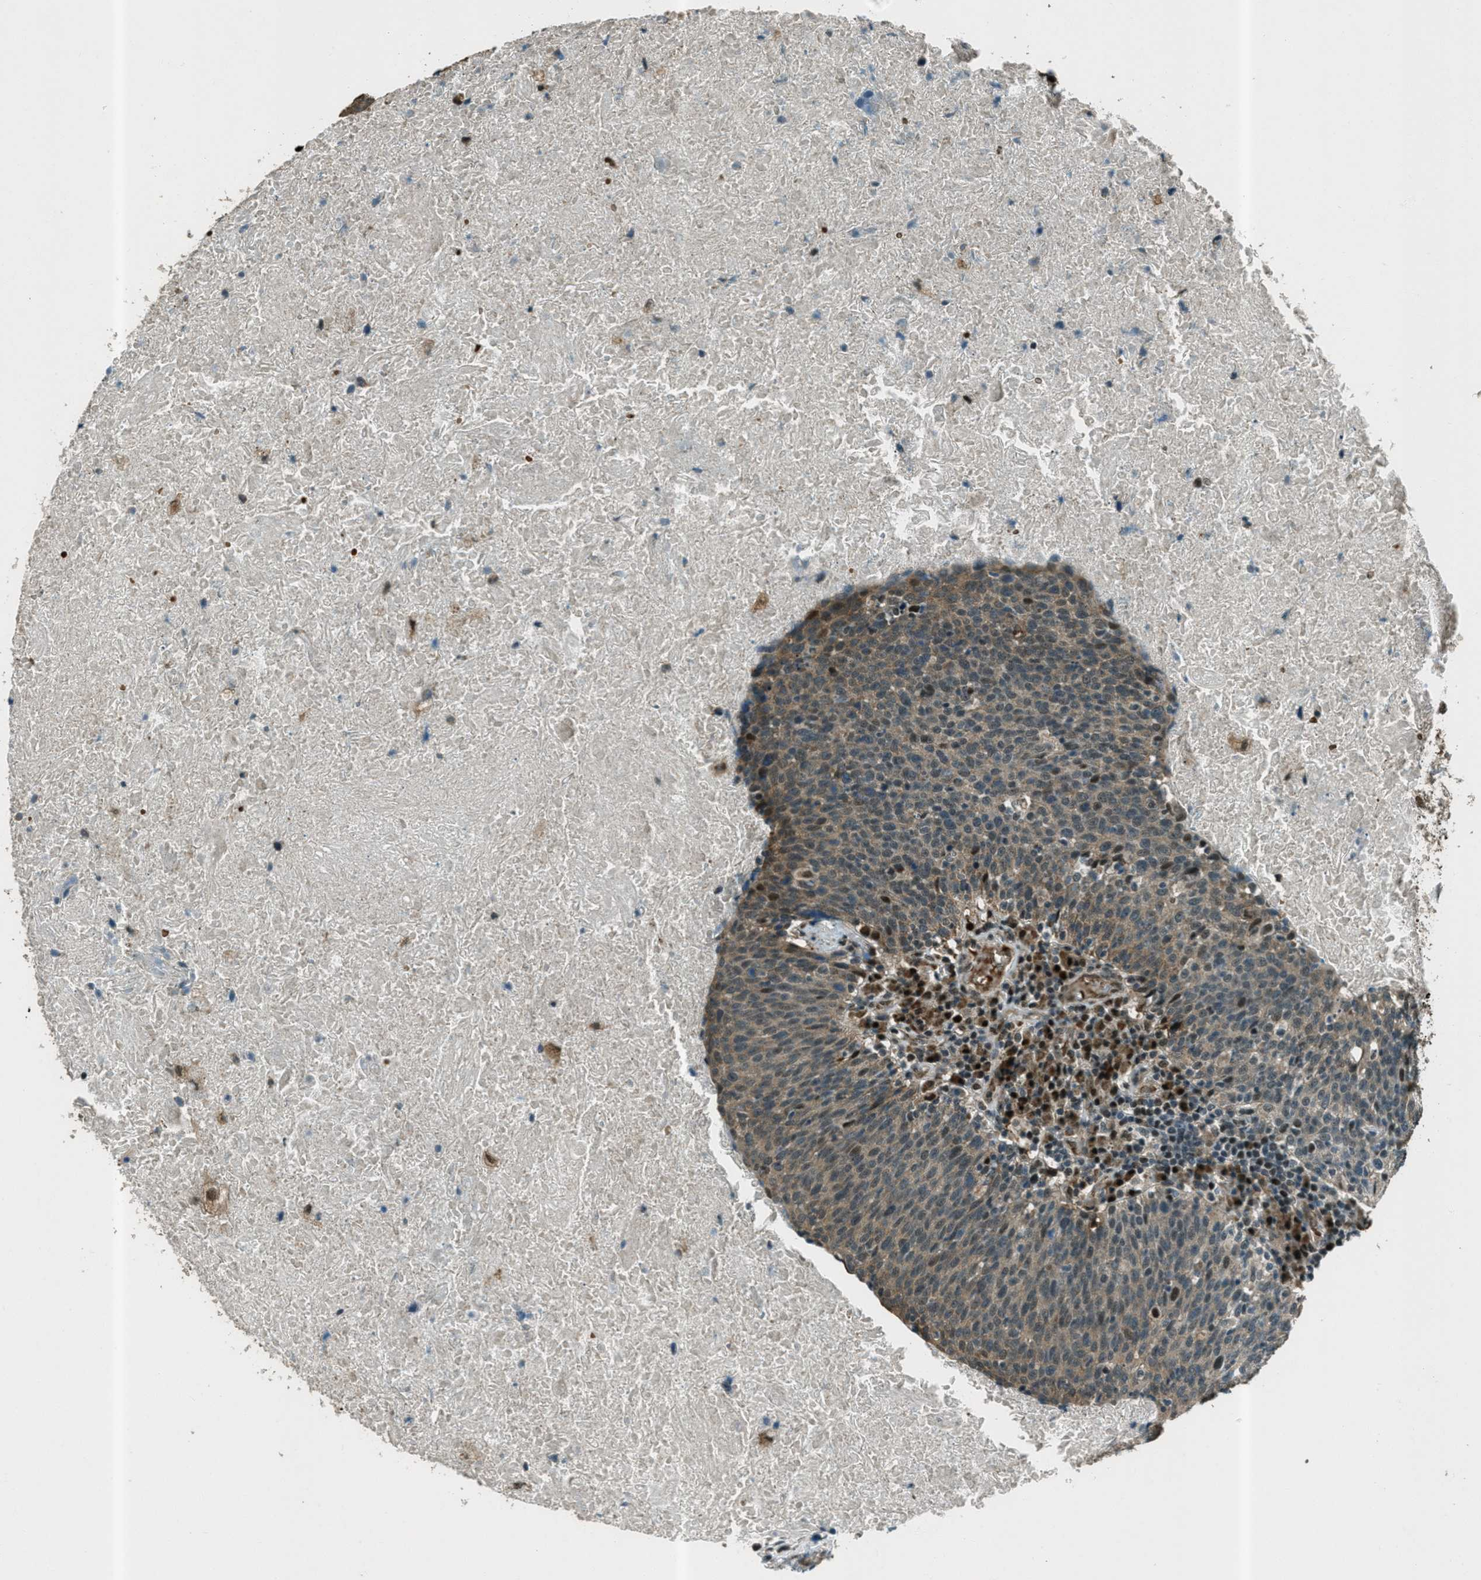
{"staining": {"intensity": "weak", "quantity": ">75%", "location": "cytoplasmic/membranous,nuclear"}, "tissue": "head and neck cancer", "cell_type": "Tumor cells", "image_type": "cancer", "snomed": [{"axis": "morphology", "description": "Squamous cell carcinoma, NOS"}, {"axis": "morphology", "description": "Squamous cell carcinoma, metastatic, NOS"}, {"axis": "topography", "description": "Lymph node"}, {"axis": "topography", "description": "Head-Neck"}], "caption": "This micrograph demonstrates immunohistochemistry (IHC) staining of human head and neck cancer, with low weak cytoplasmic/membranous and nuclear positivity in about >75% of tumor cells.", "gene": "TARDBP", "patient": {"sex": "male", "age": 62}}